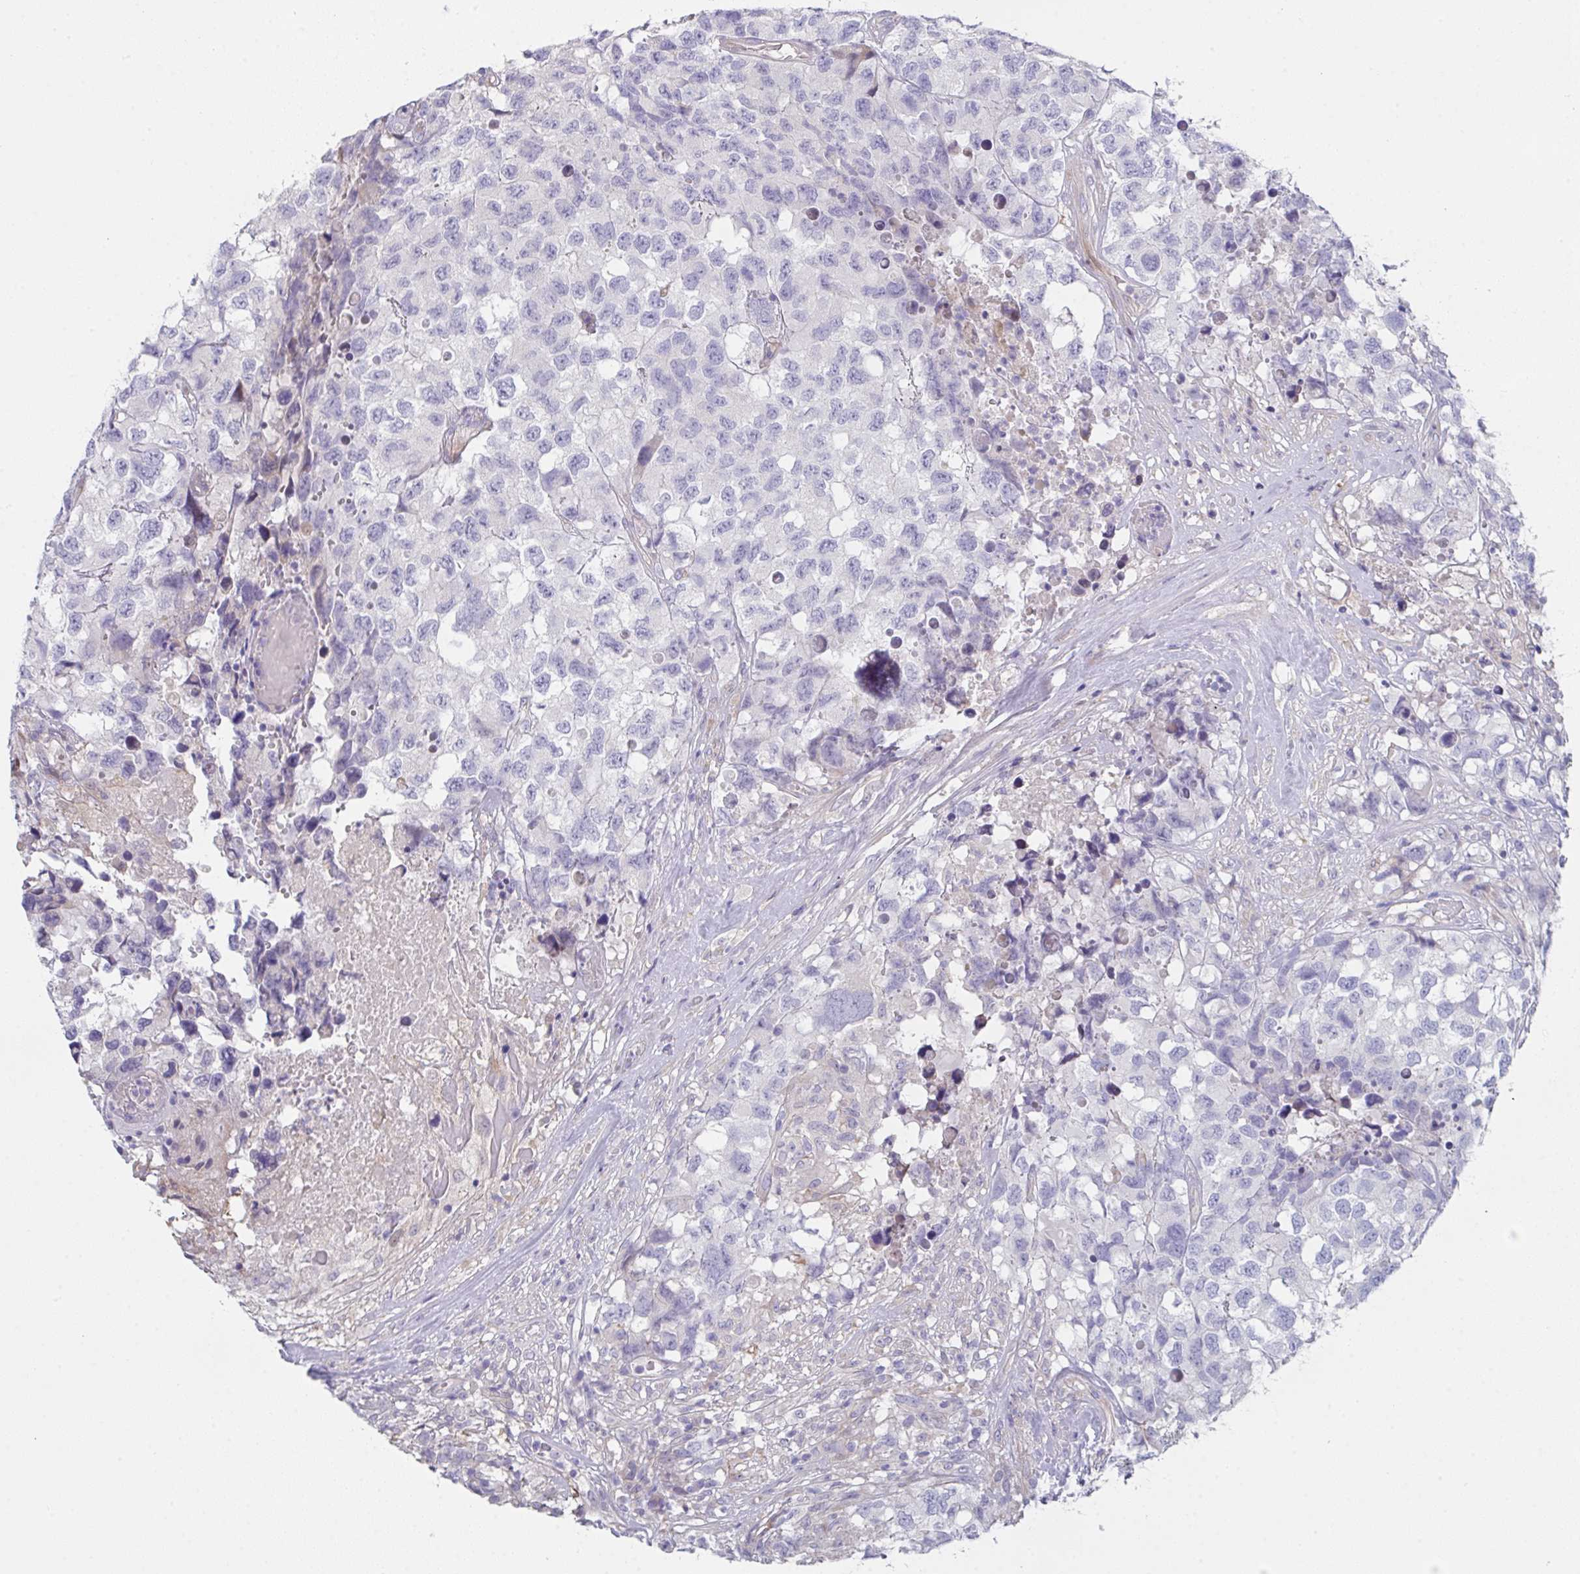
{"staining": {"intensity": "negative", "quantity": "none", "location": "none"}, "tissue": "testis cancer", "cell_type": "Tumor cells", "image_type": "cancer", "snomed": [{"axis": "morphology", "description": "Carcinoma, Embryonal, NOS"}, {"axis": "topography", "description": "Testis"}], "caption": "Testis embryonal carcinoma stained for a protein using immunohistochemistry (IHC) shows no expression tumor cells.", "gene": "FBXO47", "patient": {"sex": "male", "age": 83}}